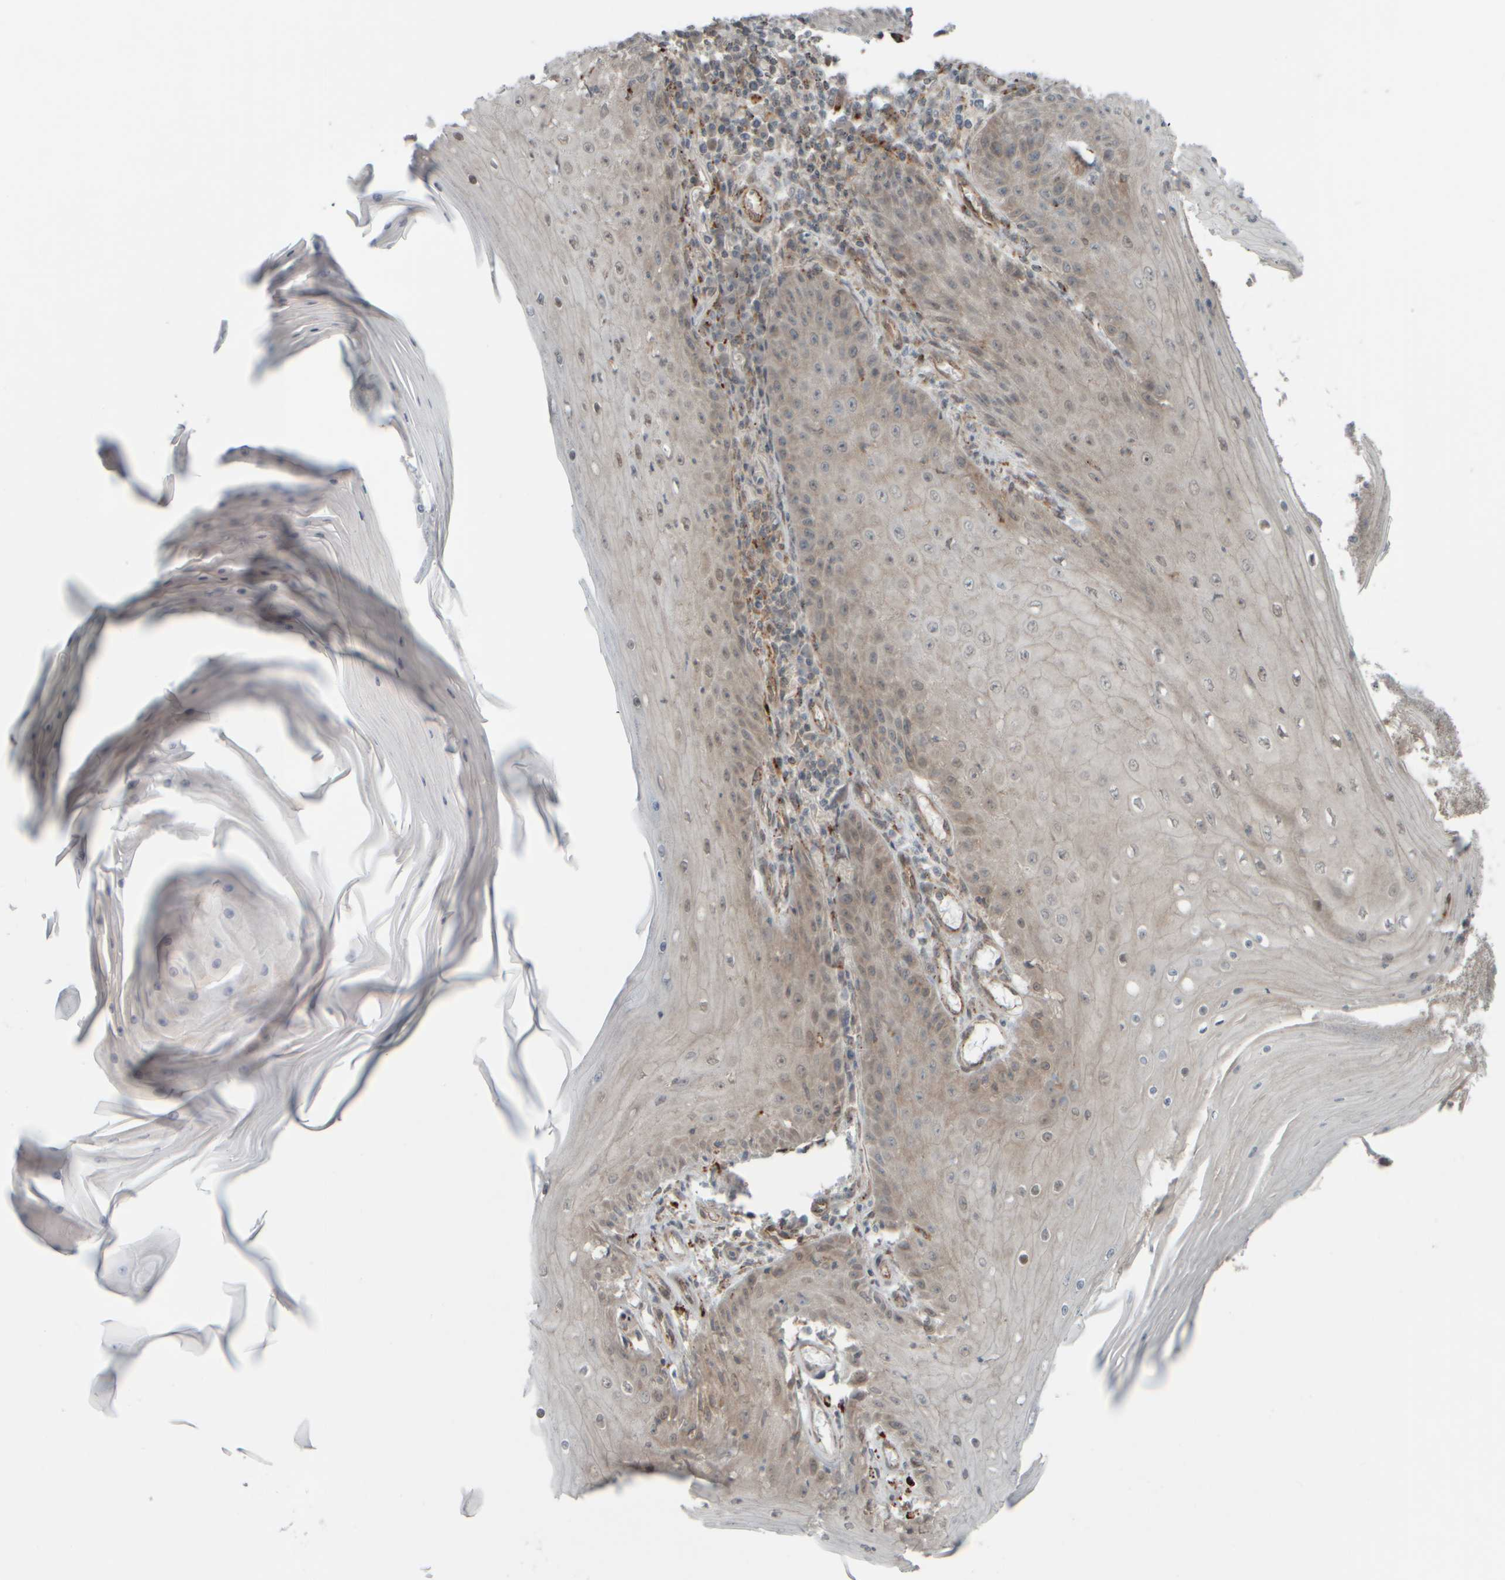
{"staining": {"intensity": "weak", "quantity": "<25%", "location": "cytoplasmic/membranous"}, "tissue": "skin cancer", "cell_type": "Tumor cells", "image_type": "cancer", "snomed": [{"axis": "morphology", "description": "Squamous cell carcinoma, NOS"}, {"axis": "topography", "description": "Skin"}], "caption": "A high-resolution micrograph shows IHC staining of skin cancer (squamous cell carcinoma), which exhibits no significant staining in tumor cells.", "gene": "GIGYF1", "patient": {"sex": "female", "age": 73}}